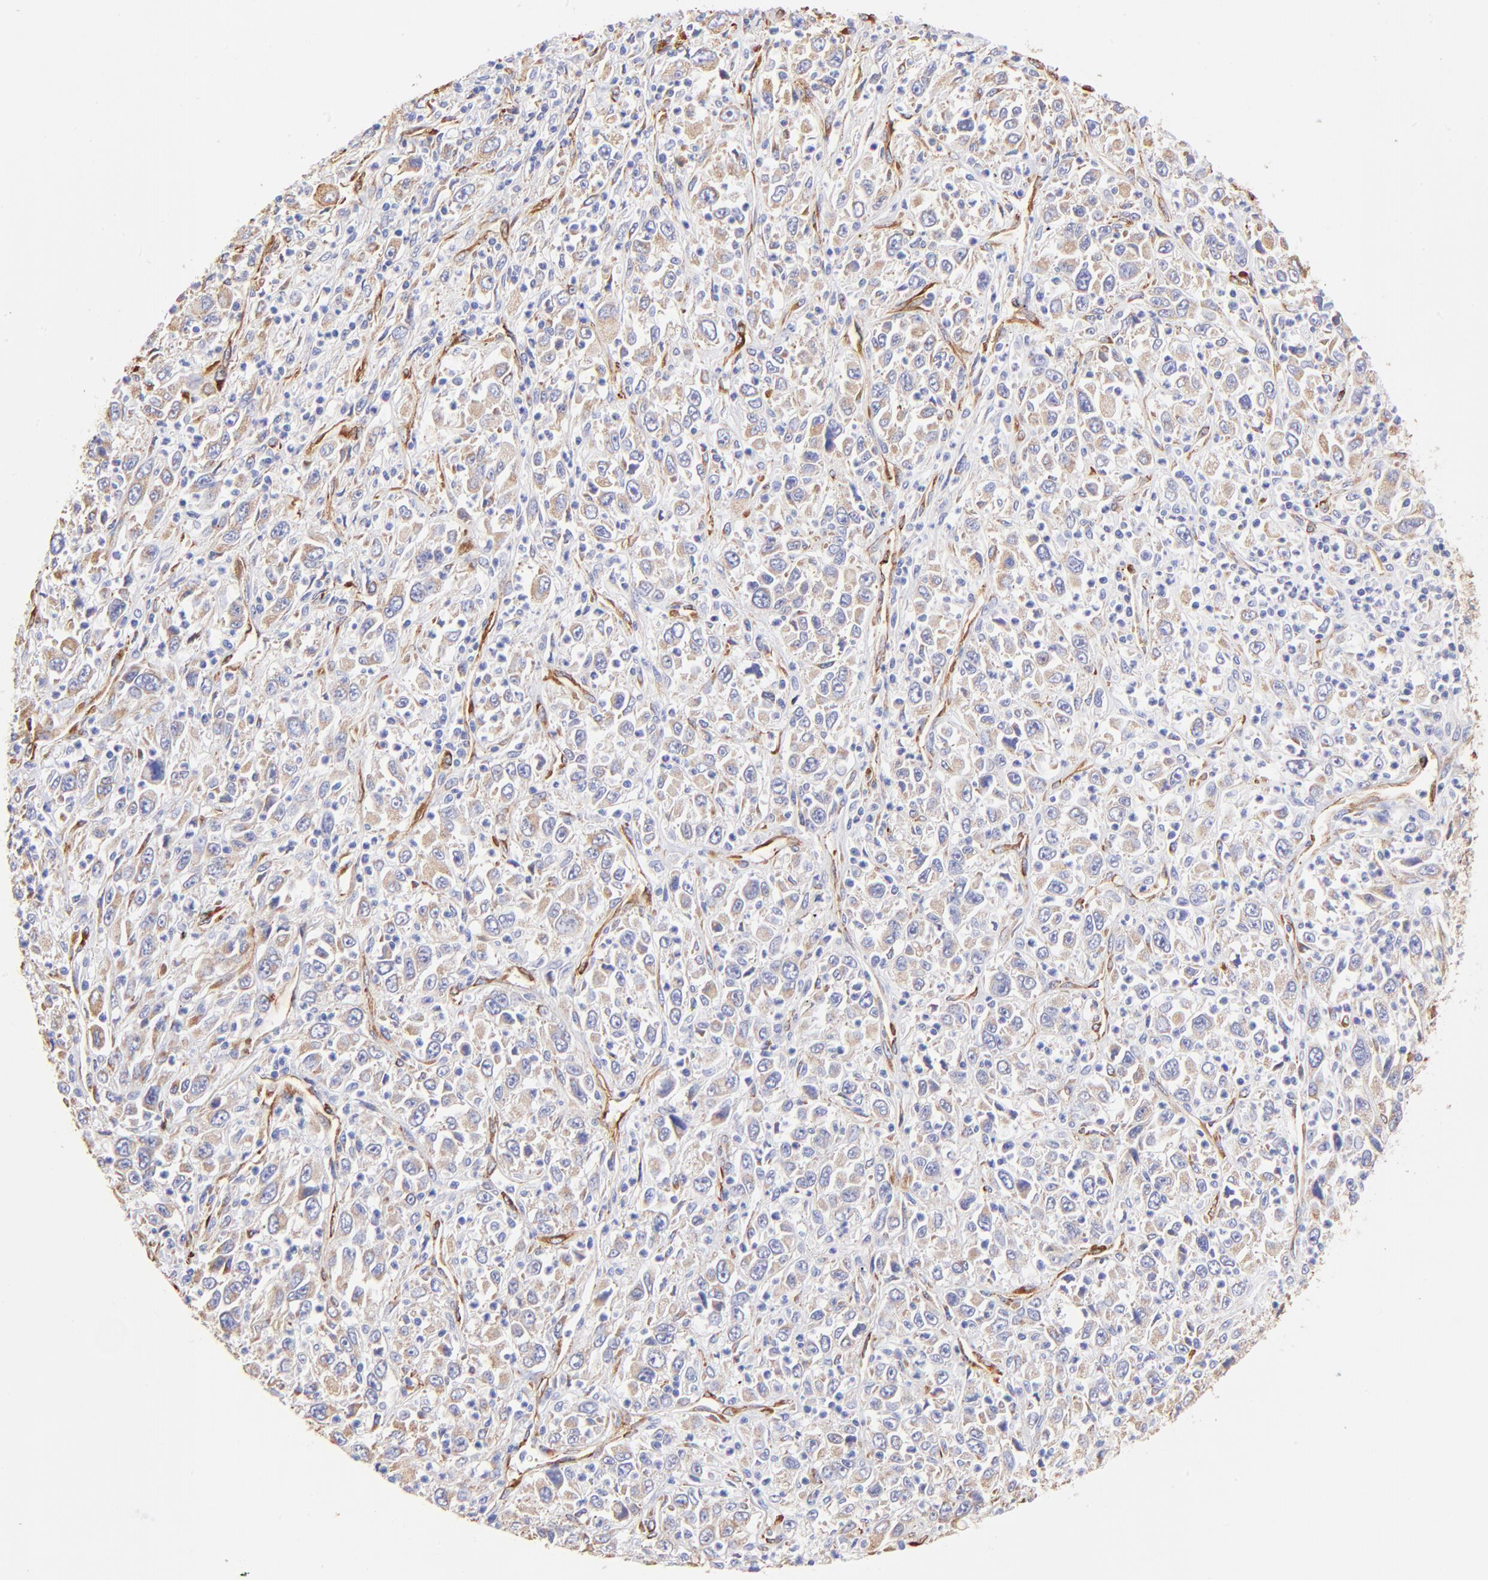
{"staining": {"intensity": "moderate", "quantity": ">75%", "location": "cytoplasmic/membranous"}, "tissue": "melanoma", "cell_type": "Tumor cells", "image_type": "cancer", "snomed": [{"axis": "morphology", "description": "Malignant melanoma, Metastatic site"}, {"axis": "topography", "description": "Skin"}], "caption": "Immunohistochemical staining of human malignant melanoma (metastatic site) shows moderate cytoplasmic/membranous protein positivity in approximately >75% of tumor cells.", "gene": "SPARC", "patient": {"sex": "female", "age": 56}}